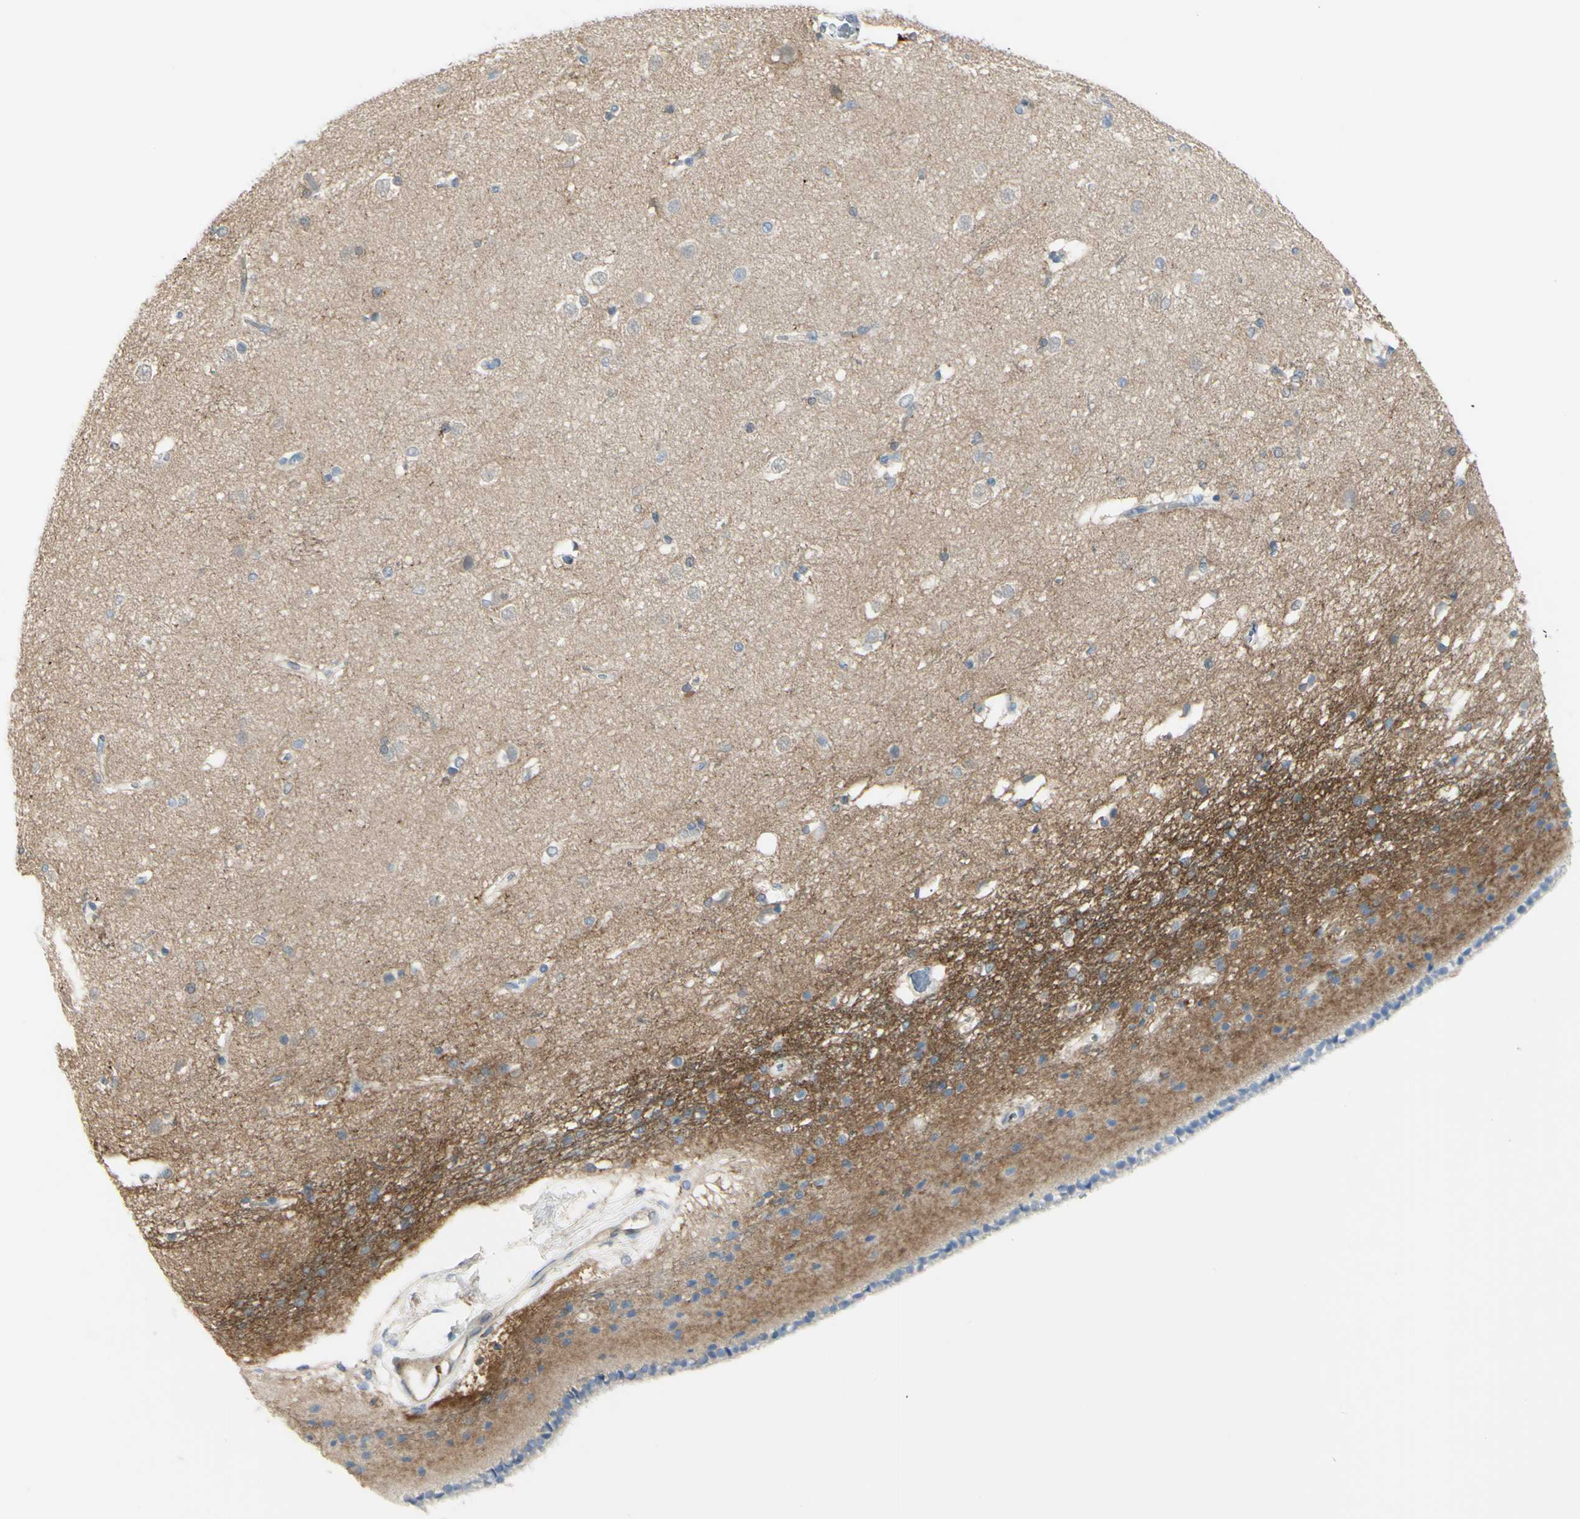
{"staining": {"intensity": "negative", "quantity": "none", "location": "none"}, "tissue": "caudate", "cell_type": "Glial cells", "image_type": "normal", "snomed": [{"axis": "morphology", "description": "Normal tissue, NOS"}, {"axis": "topography", "description": "Lateral ventricle wall"}], "caption": "IHC histopathology image of unremarkable caudate stained for a protein (brown), which demonstrates no expression in glial cells. Brightfield microscopy of IHC stained with DAB (brown) and hematoxylin (blue), captured at high magnification.", "gene": "NCBP2L", "patient": {"sex": "female", "age": 19}}